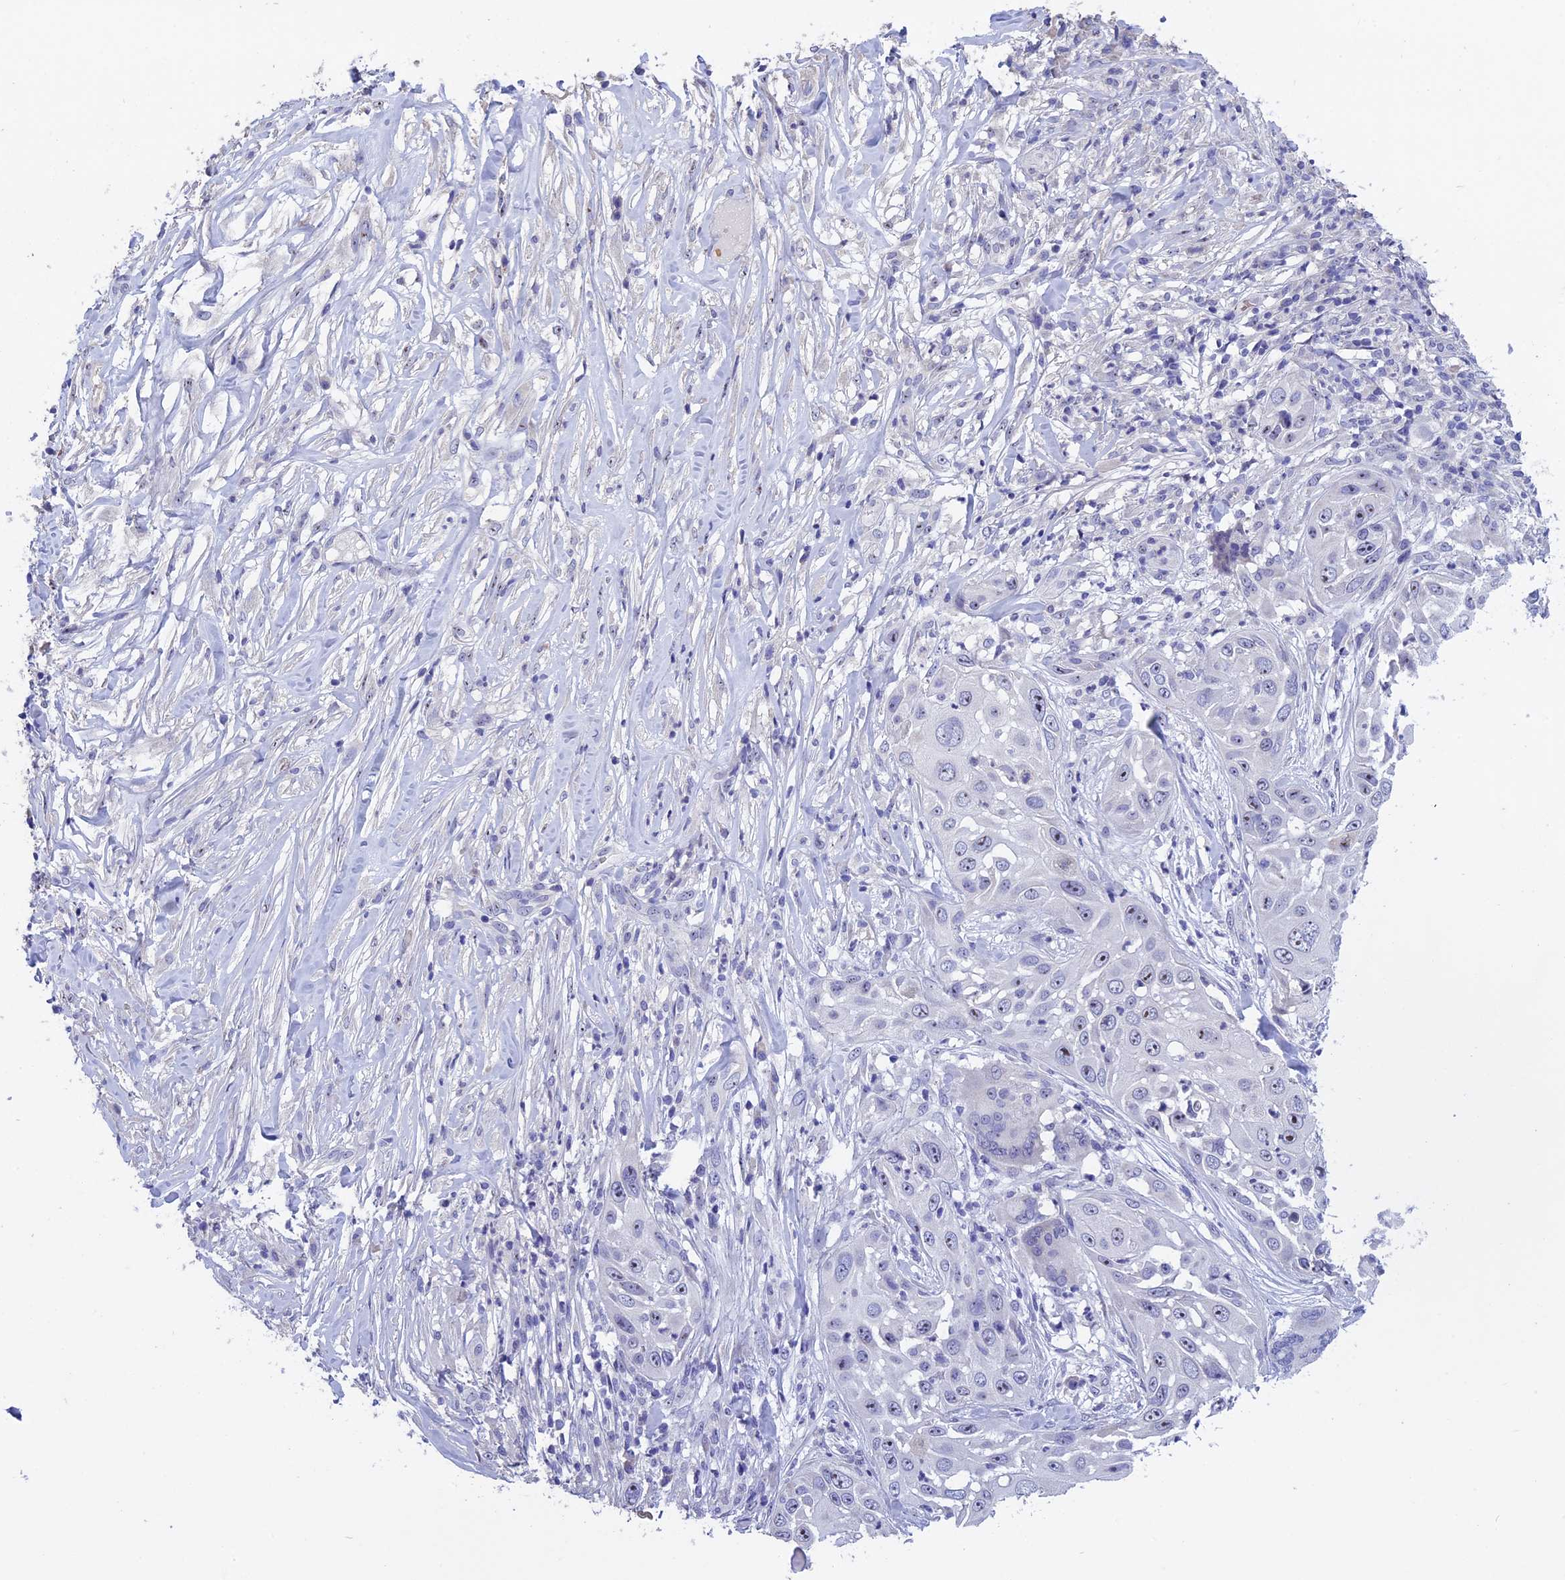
{"staining": {"intensity": "moderate", "quantity": "<25%", "location": "nuclear"}, "tissue": "skin cancer", "cell_type": "Tumor cells", "image_type": "cancer", "snomed": [{"axis": "morphology", "description": "Squamous cell carcinoma, NOS"}, {"axis": "topography", "description": "Skin"}], "caption": "Immunohistochemistry (IHC) photomicrograph of neoplastic tissue: squamous cell carcinoma (skin) stained using immunohistochemistry (IHC) demonstrates low levels of moderate protein expression localized specifically in the nuclear of tumor cells, appearing as a nuclear brown color.", "gene": "KNOP1", "patient": {"sex": "female", "age": 44}}